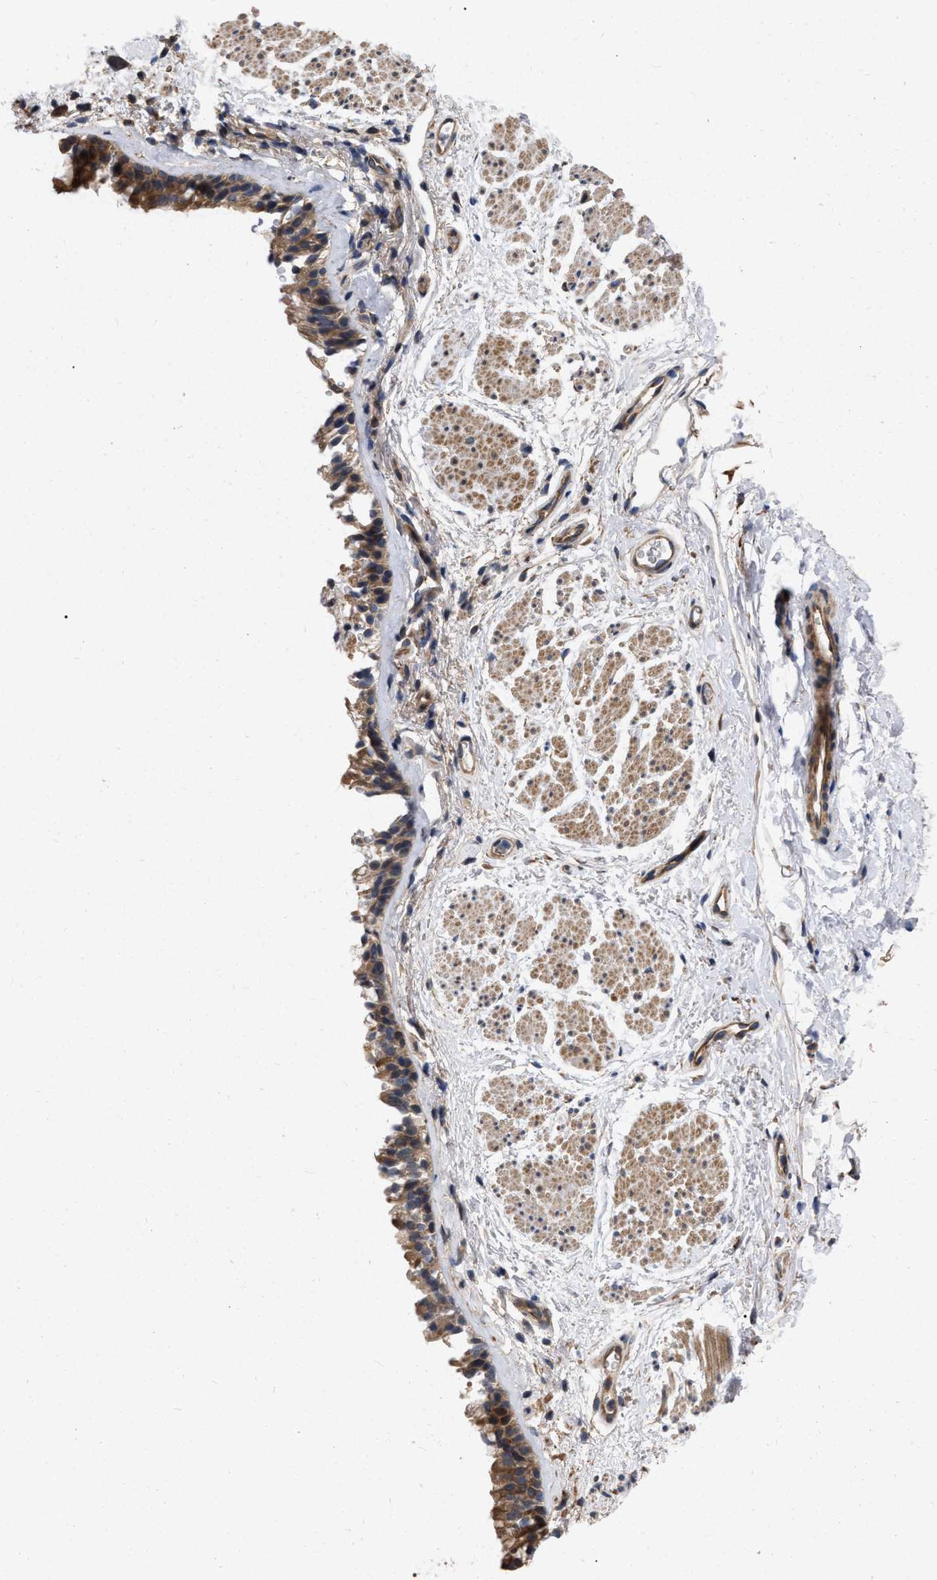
{"staining": {"intensity": "moderate", "quantity": ">75%", "location": "cytoplasmic/membranous"}, "tissue": "bronchus", "cell_type": "Respiratory epithelial cells", "image_type": "normal", "snomed": [{"axis": "morphology", "description": "Normal tissue, NOS"}, {"axis": "topography", "description": "Cartilage tissue"}, {"axis": "topography", "description": "Bronchus"}], "caption": "Immunohistochemical staining of normal human bronchus shows medium levels of moderate cytoplasmic/membranous staining in approximately >75% of respiratory epithelial cells. (brown staining indicates protein expression, while blue staining denotes nuclei).", "gene": "CDKN2C", "patient": {"sex": "female", "age": 53}}